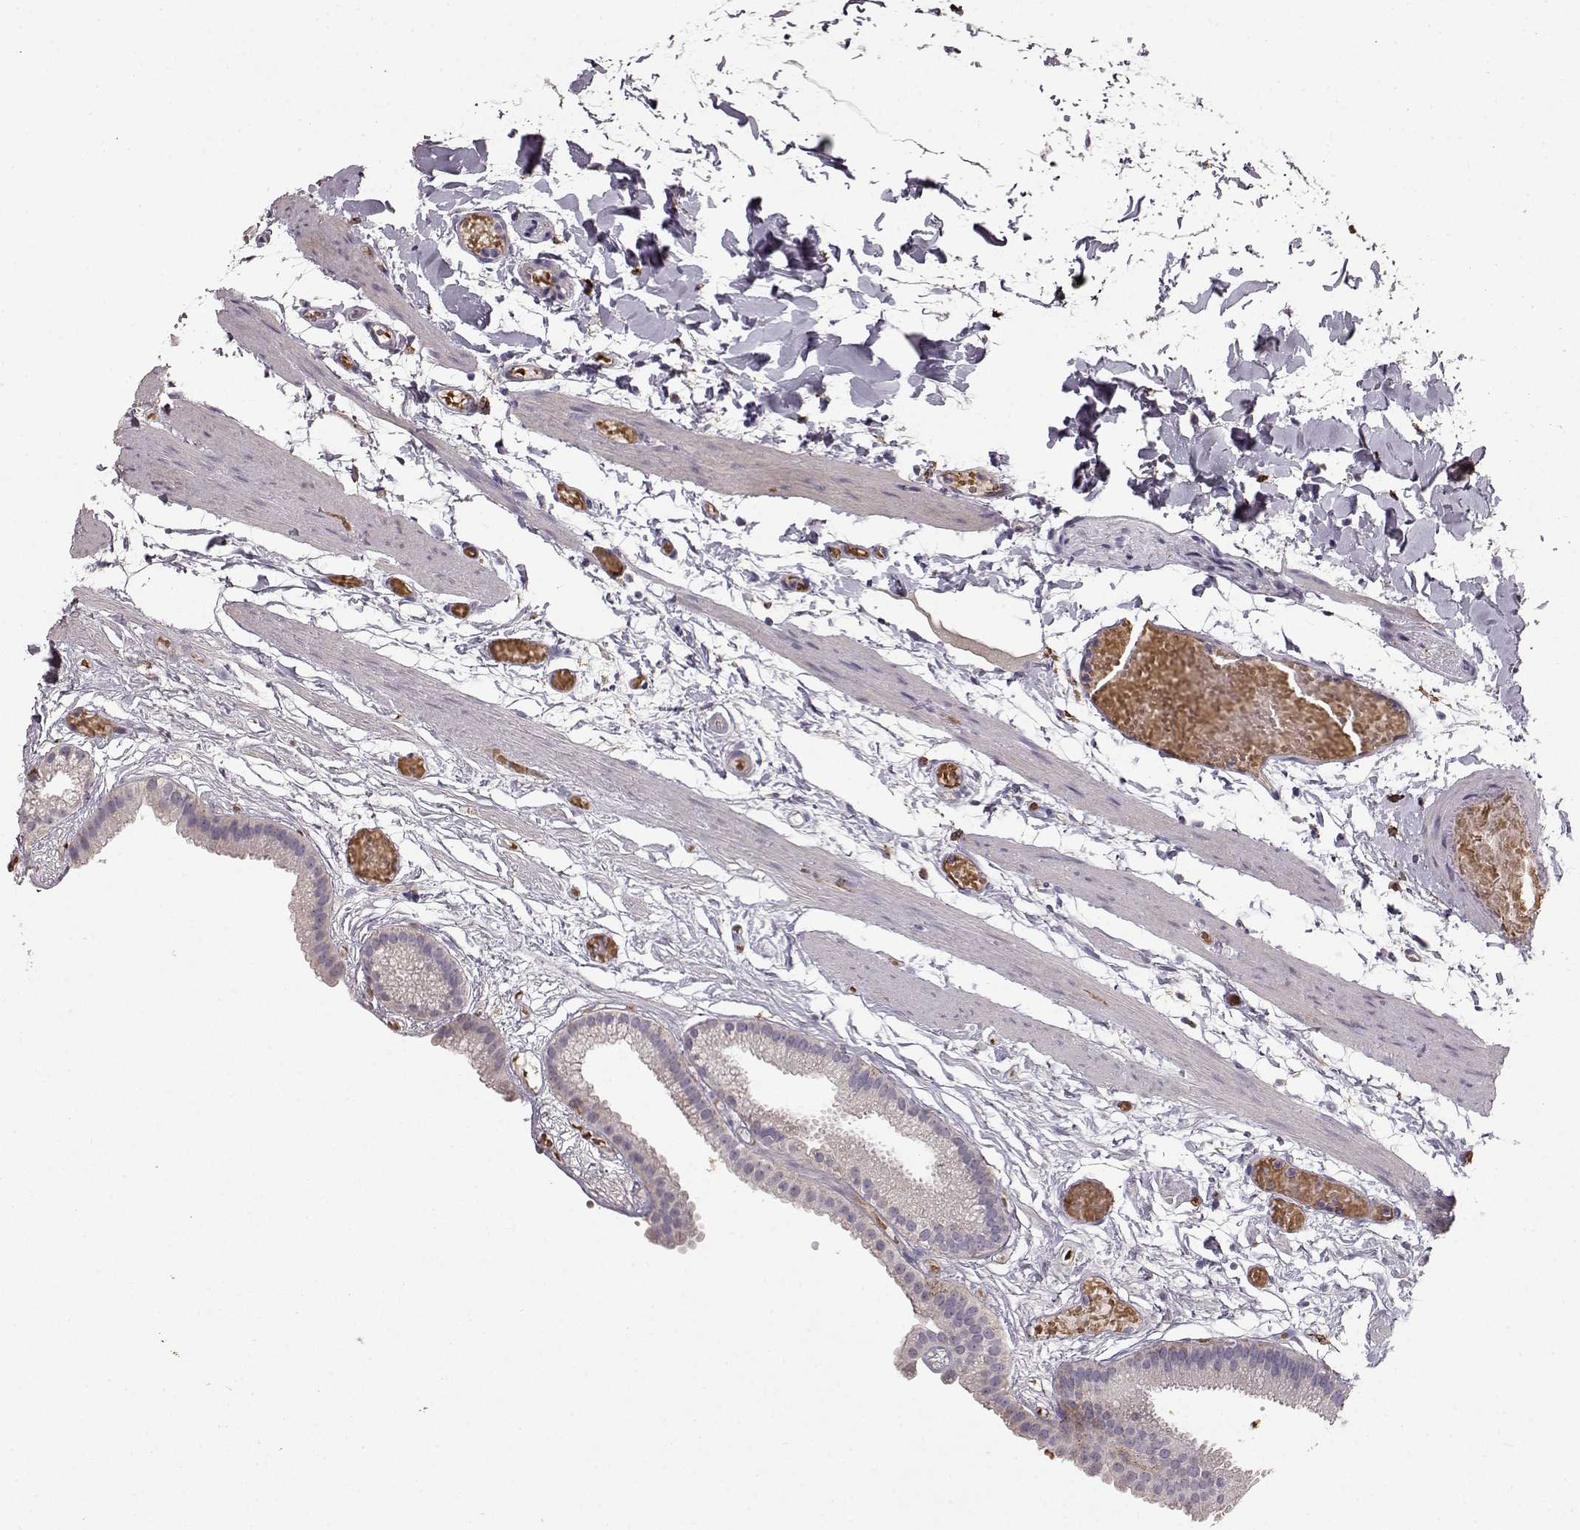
{"staining": {"intensity": "weak", "quantity": "25%-75%", "location": "cytoplasmic/membranous"}, "tissue": "gallbladder", "cell_type": "Glandular cells", "image_type": "normal", "snomed": [{"axis": "morphology", "description": "Normal tissue, NOS"}, {"axis": "topography", "description": "Gallbladder"}], "caption": "Gallbladder stained with DAB immunohistochemistry displays low levels of weak cytoplasmic/membranous expression in about 25%-75% of glandular cells.", "gene": "CCNF", "patient": {"sex": "female", "age": 45}}